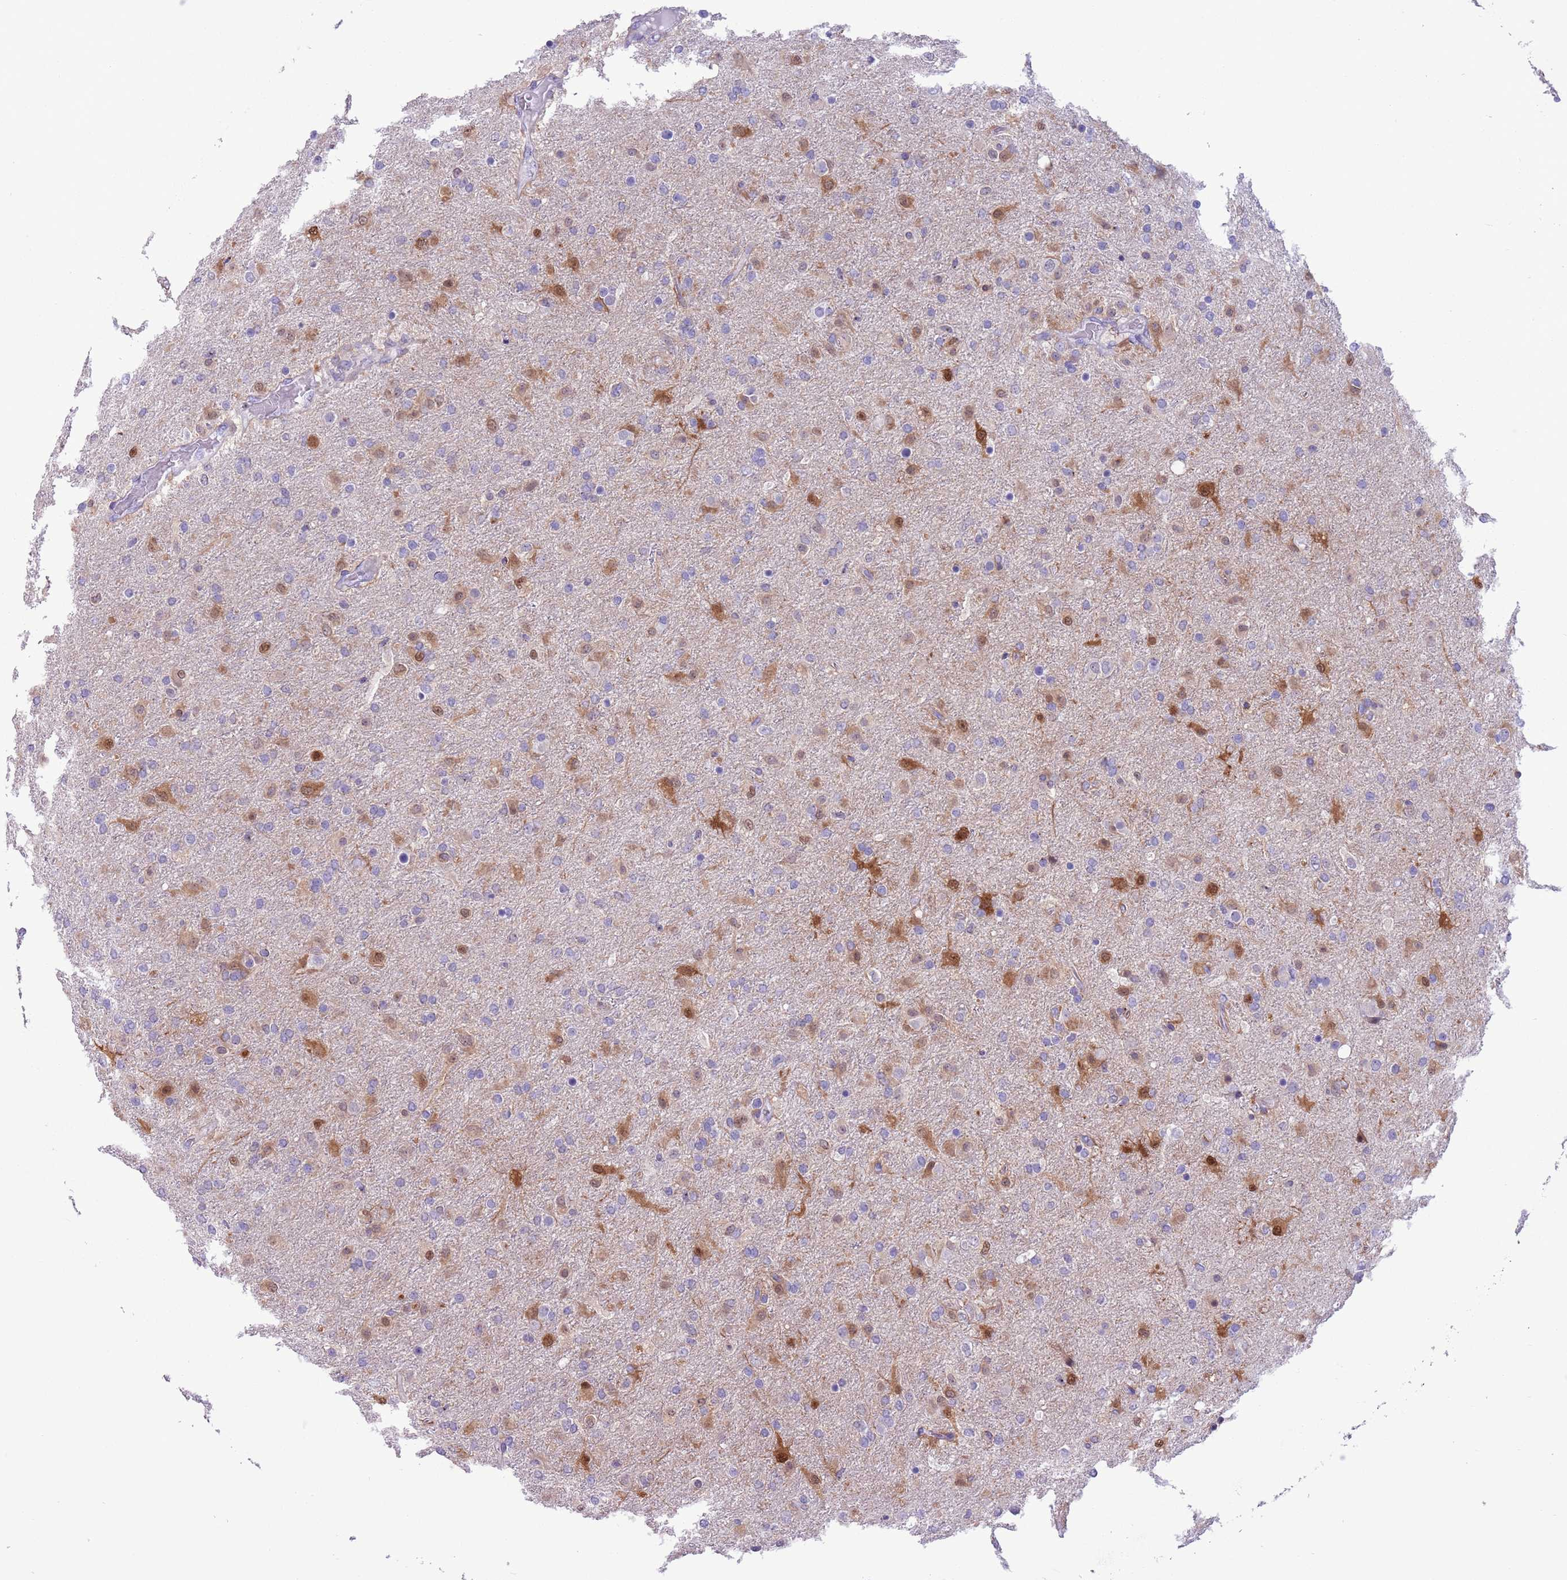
{"staining": {"intensity": "moderate", "quantity": "<25%", "location": "cytoplasmic/membranous,nuclear"}, "tissue": "glioma", "cell_type": "Tumor cells", "image_type": "cancer", "snomed": [{"axis": "morphology", "description": "Glioma, malignant, Low grade"}, {"axis": "topography", "description": "Brain"}], "caption": "A micrograph showing moderate cytoplasmic/membranous and nuclear staining in approximately <25% of tumor cells in glioma, as visualized by brown immunohistochemical staining.", "gene": "PFKFB2", "patient": {"sex": "male", "age": 65}}